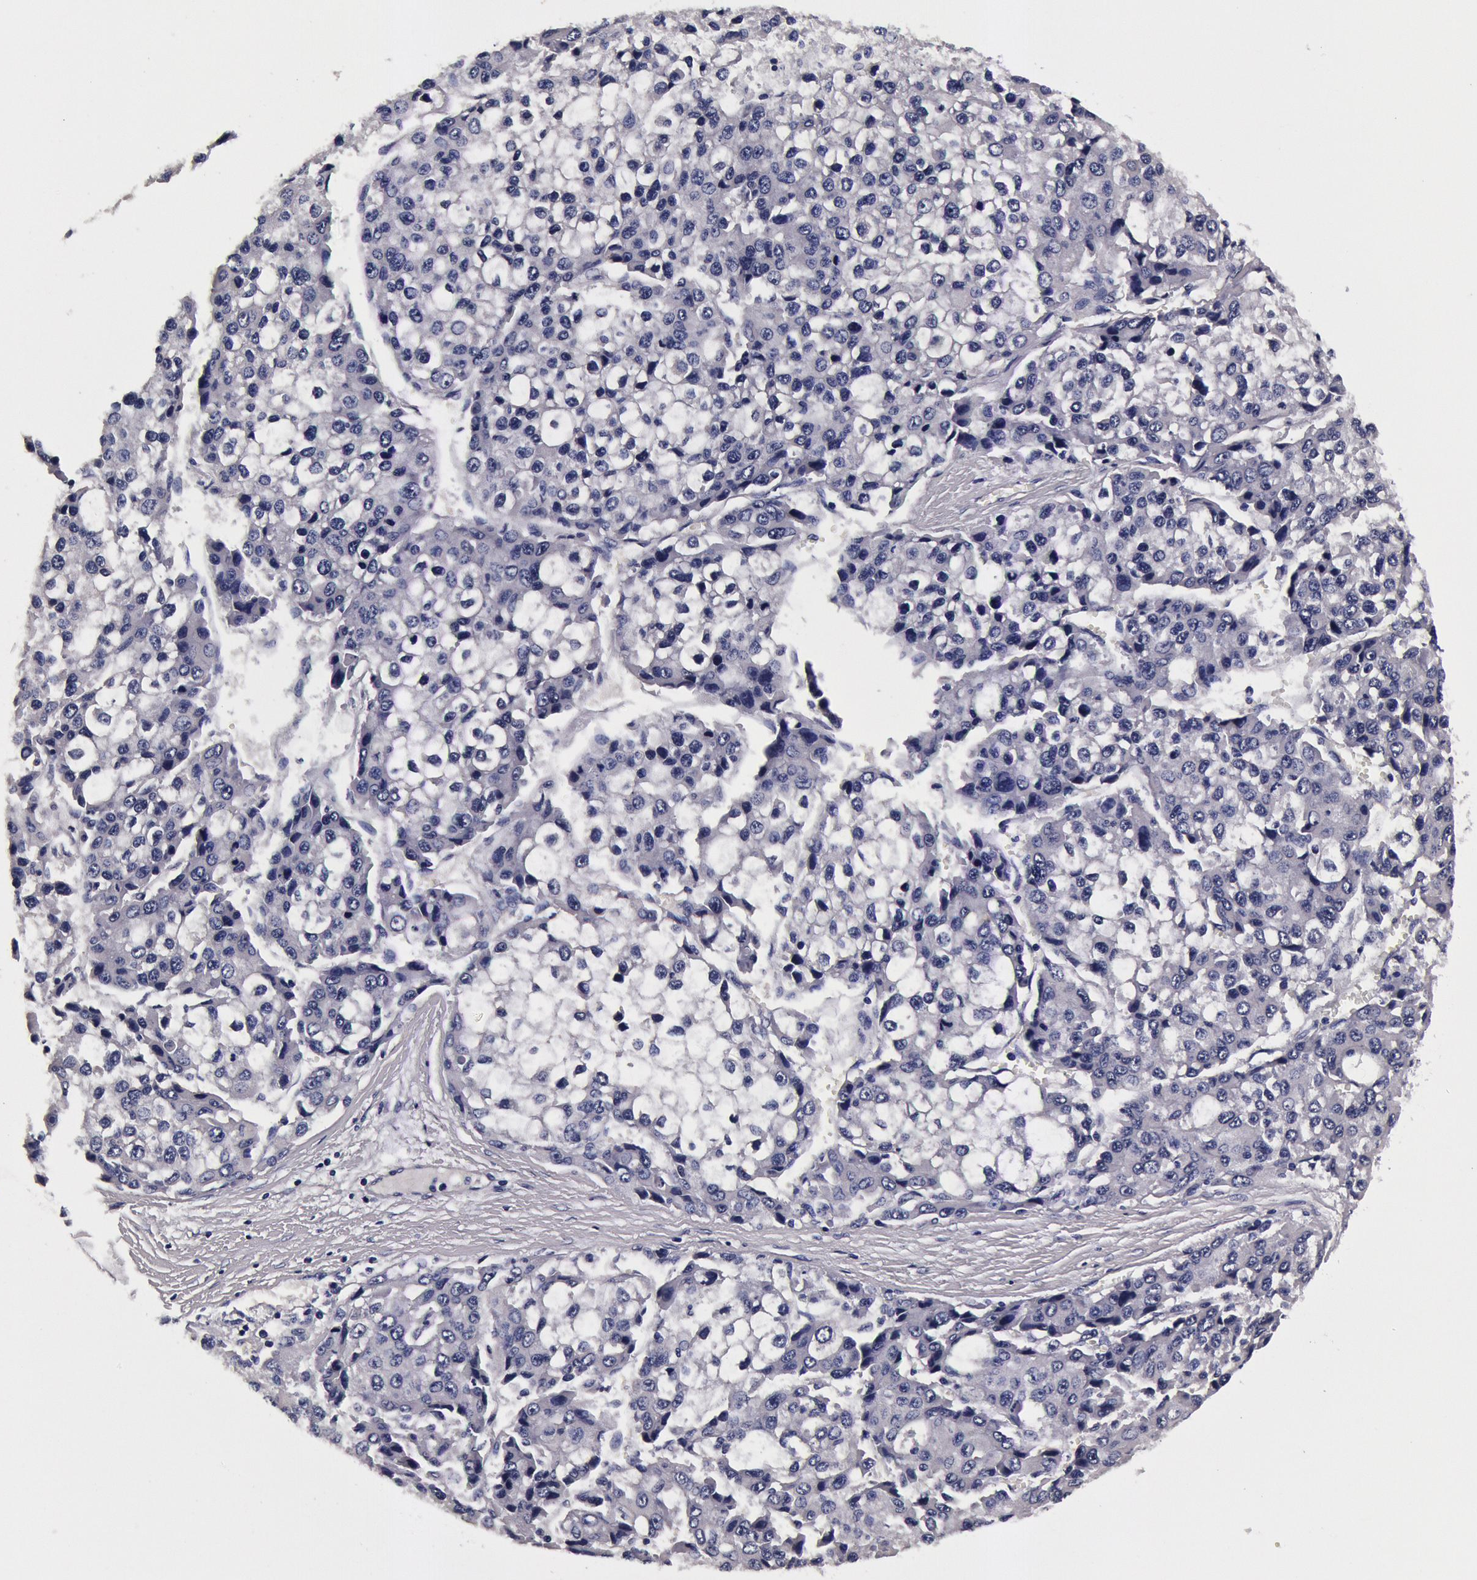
{"staining": {"intensity": "negative", "quantity": "none", "location": "none"}, "tissue": "liver cancer", "cell_type": "Tumor cells", "image_type": "cancer", "snomed": [{"axis": "morphology", "description": "Carcinoma, Hepatocellular, NOS"}, {"axis": "topography", "description": "Liver"}], "caption": "The image reveals no significant staining in tumor cells of hepatocellular carcinoma (liver).", "gene": "CCDC22", "patient": {"sex": "female", "age": 66}}